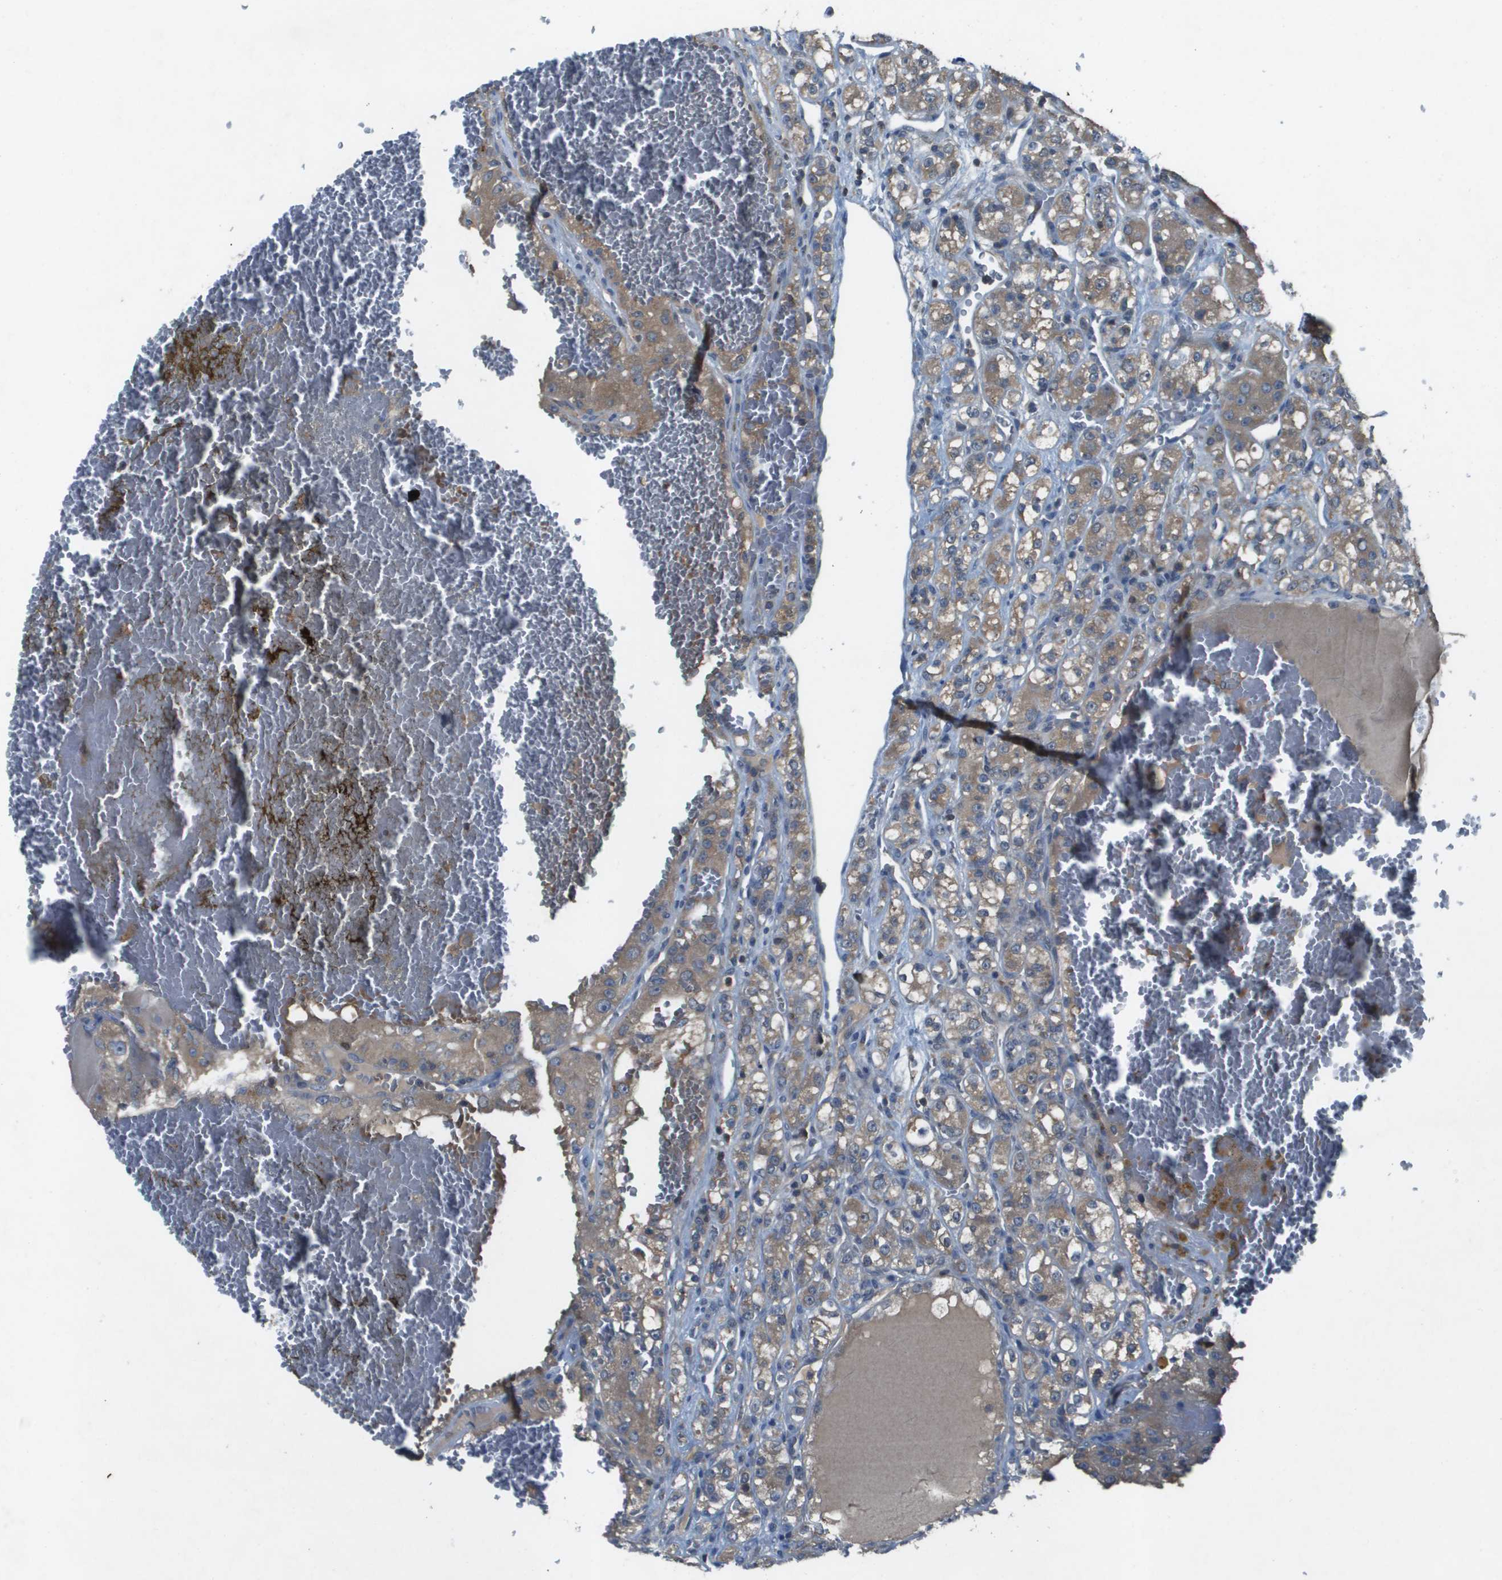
{"staining": {"intensity": "moderate", "quantity": ">75%", "location": "cytoplasmic/membranous"}, "tissue": "renal cancer", "cell_type": "Tumor cells", "image_type": "cancer", "snomed": [{"axis": "morphology", "description": "Normal tissue, NOS"}, {"axis": "morphology", "description": "Adenocarcinoma, NOS"}, {"axis": "topography", "description": "Kidney"}], "caption": "IHC staining of renal cancer (adenocarcinoma), which shows medium levels of moderate cytoplasmic/membranous expression in about >75% of tumor cells indicating moderate cytoplasmic/membranous protein positivity. The staining was performed using DAB (3,3'-diaminobenzidine) (brown) for protein detection and nuclei were counterstained in hematoxylin (blue).", "gene": "CAMK4", "patient": {"sex": "male", "age": 61}}